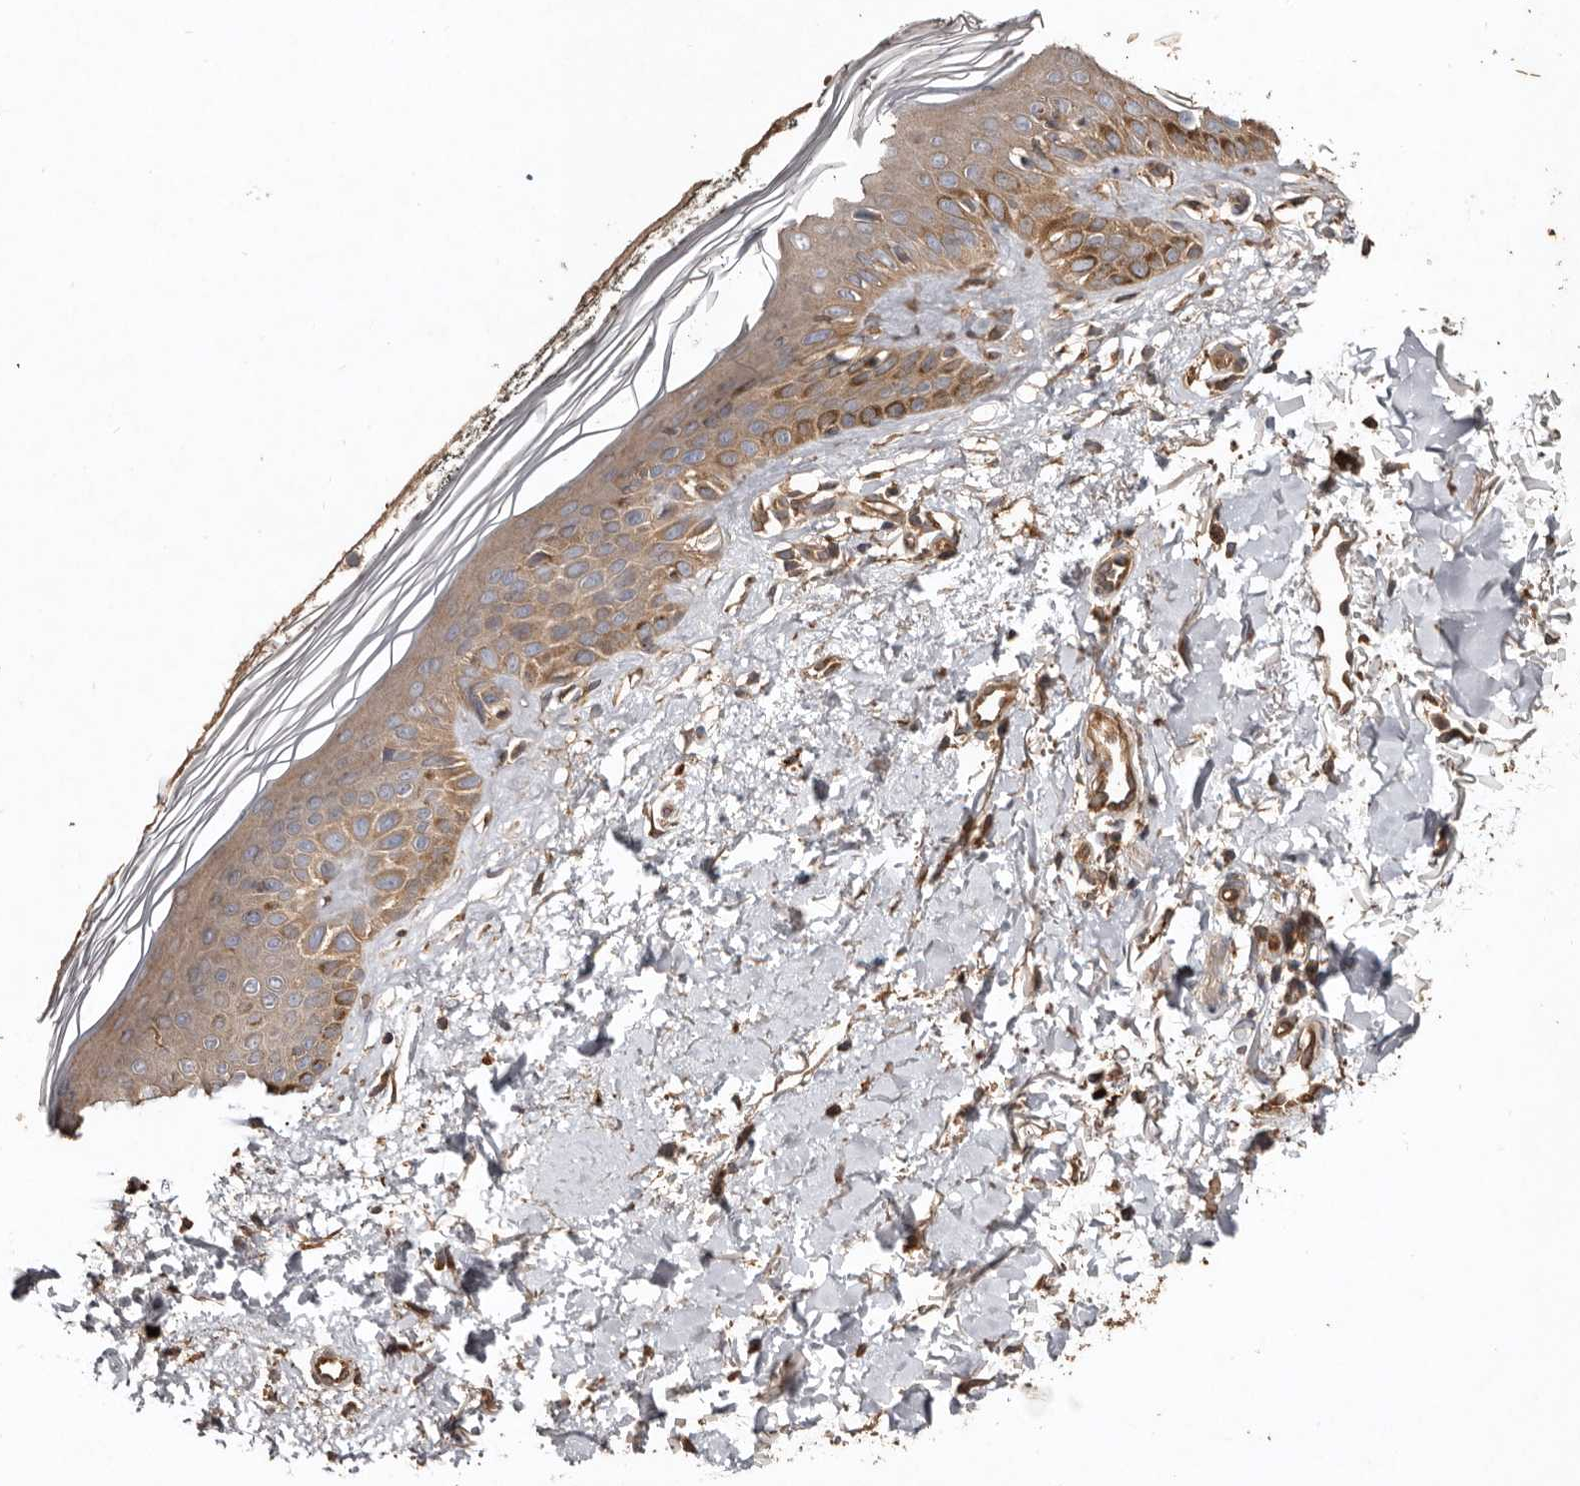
{"staining": {"intensity": "strong", "quantity": ">75%", "location": "cytoplasmic/membranous"}, "tissue": "skin", "cell_type": "Fibroblasts", "image_type": "normal", "snomed": [{"axis": "morphology", "description": "Normal tissue, NOS"}, {"axis": "topography", "description": "Skin"}], "caption": "This histopathology image displays immunohistochemistry staining of unremarkable human skin, with high strong cytoplasmic/membranous positivity in approximately >75% of fibroblasts.", "gene": "FLCN", "patient": {"sex": "female", "age": 64}}